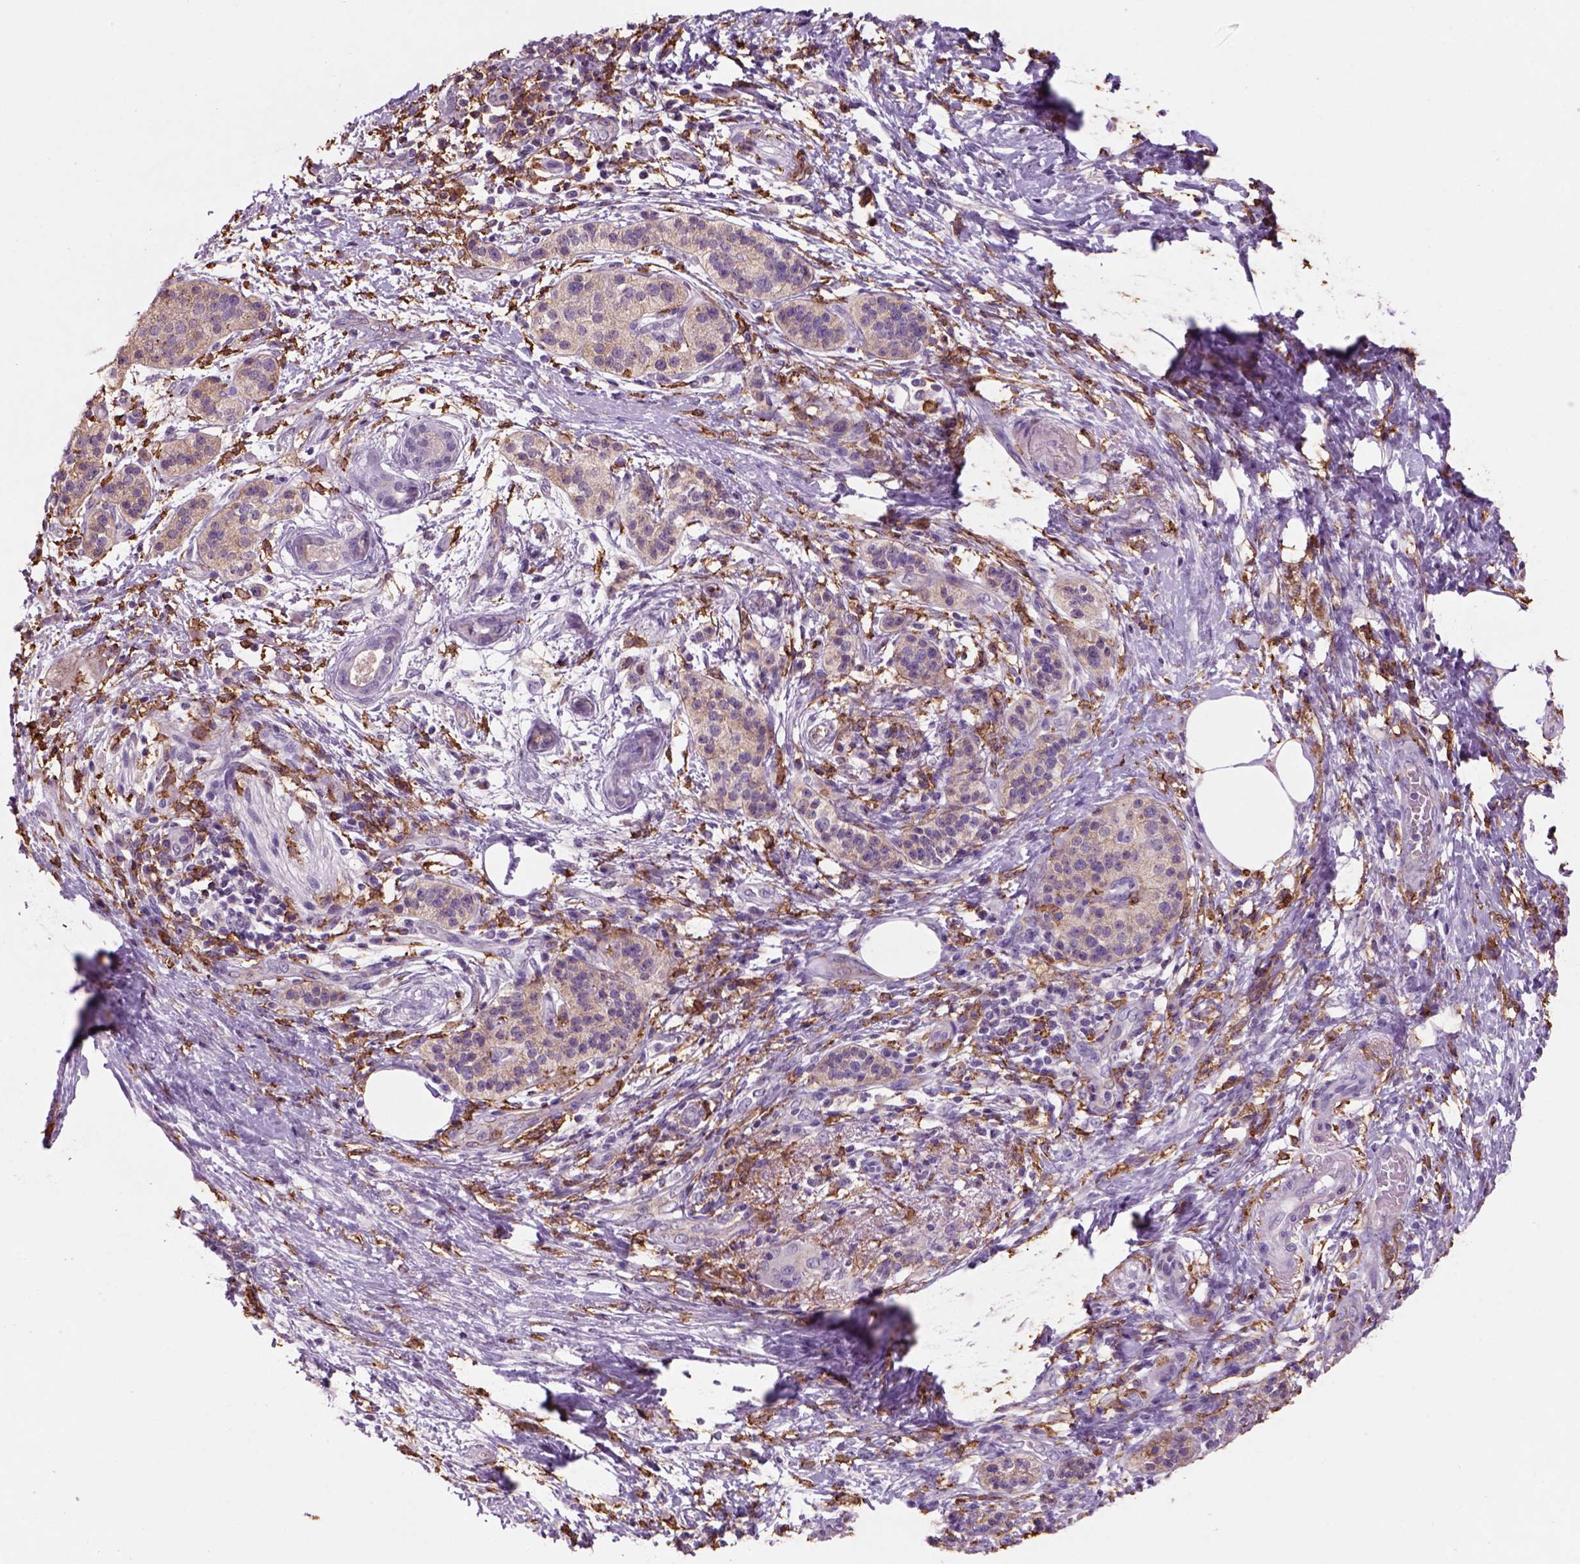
{"staining": {"intensity": "negative", "quantity": "none", "location": "none"}, "tissue": "pancreatic cancer", "cell_type": "Tumor cells", "image_type": "cancer", "snomed": [{"axis": "morphology", "description": "Adenocarcinoma, NOS"}, {"axis": "topography", "description": "Pancreas"}], "caption": "A high-resolution histopathology image shows immunohistochemistry (IHC) staining of pancreatic adenocarcinoma, which shows no significant staining in tumor cells.", "gene": "CD14", "patient": {"sex": "female", "age": 72}}